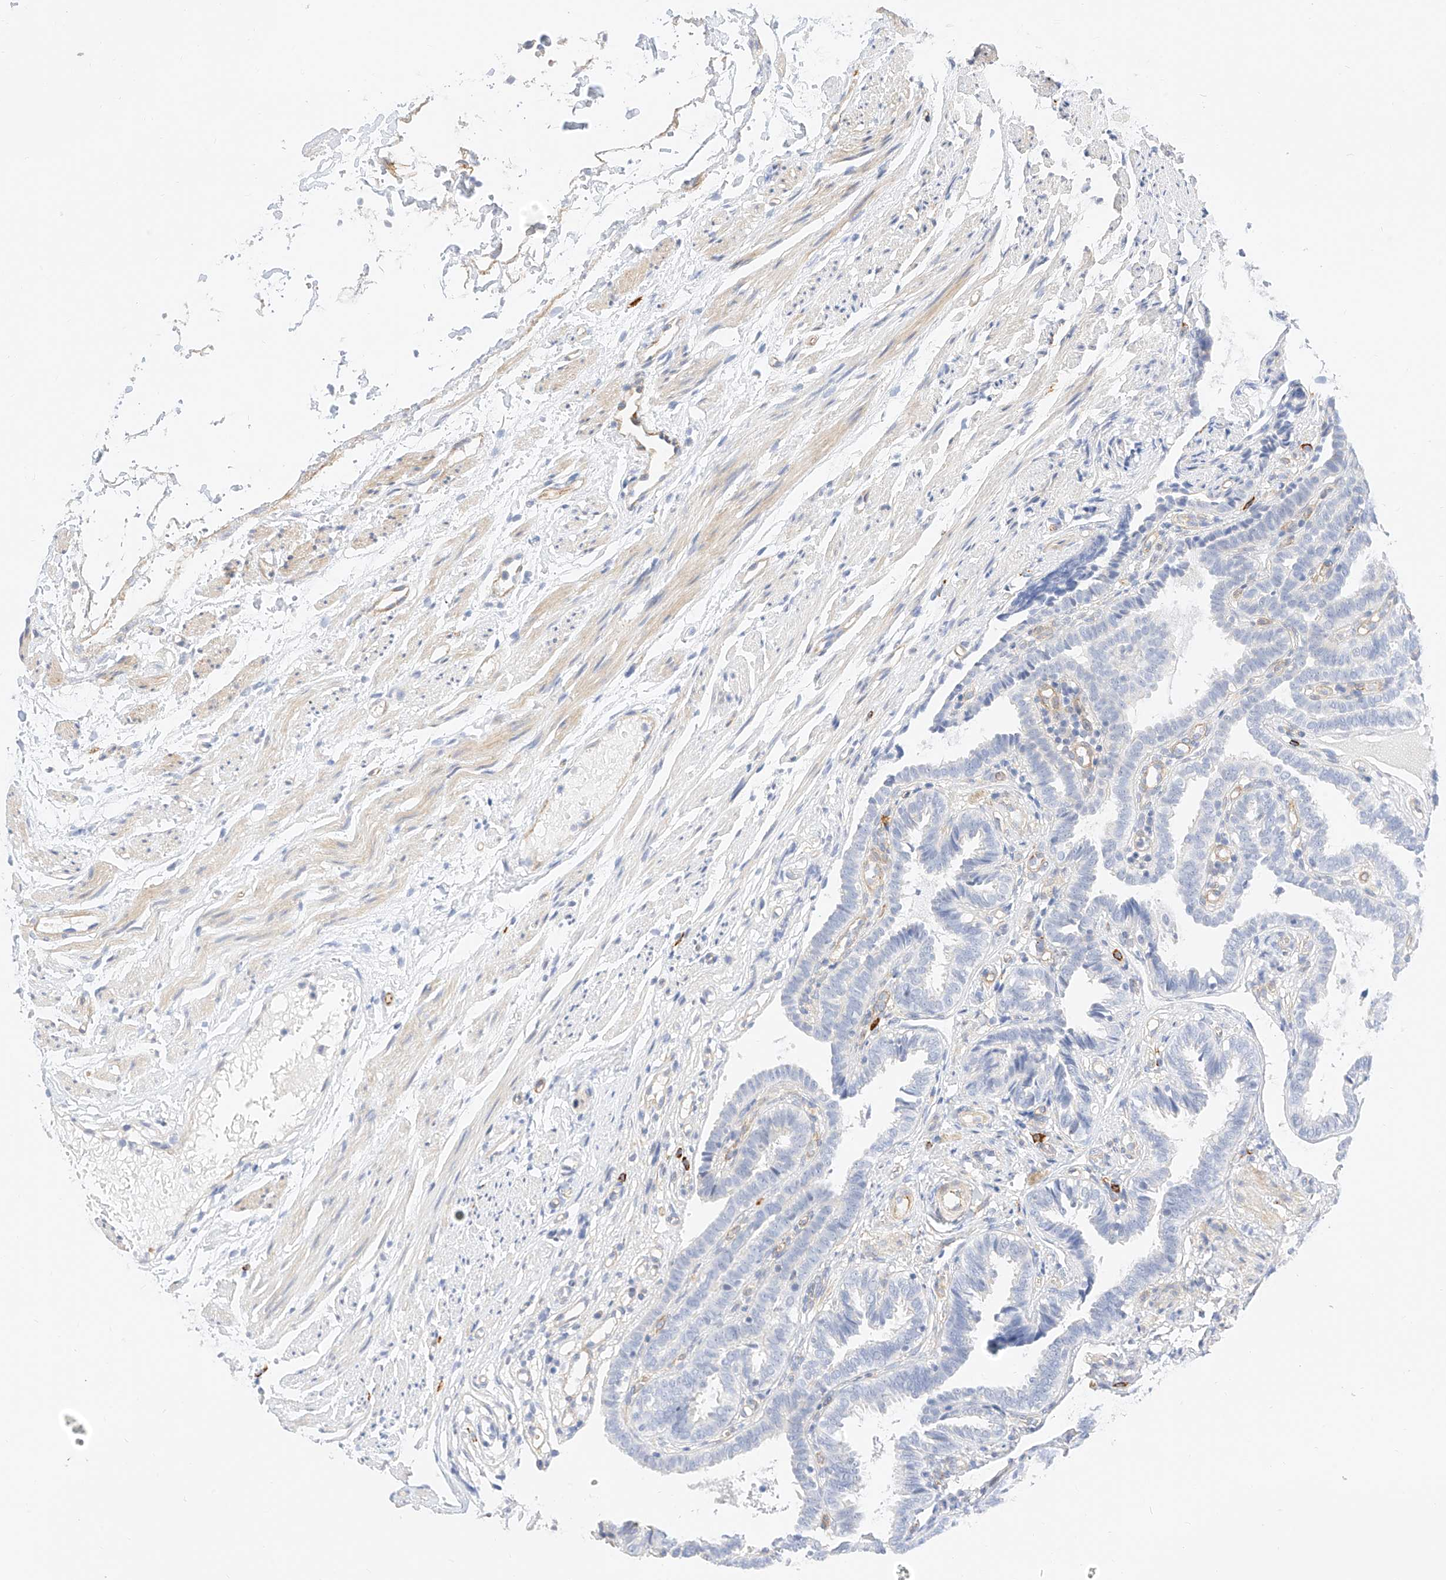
{"staining": {"intensity": "negative", "quantity": "none", "location": "none"}, "tissue": "fallopian tube", "cell_type": "Glandular cells", "image_type": "normal", "snomed": [{"axis": "morphology", "description": "Normal tissue, NOS"}, {"axis": "topography", "description": "Fallopian tube"}], "caption": "Photomicrograph shows no significant protein expression in glandular cells of benign fallopian tube.", "gene": "CDCP2", "patient": {"sex": "female", "age": 39}}